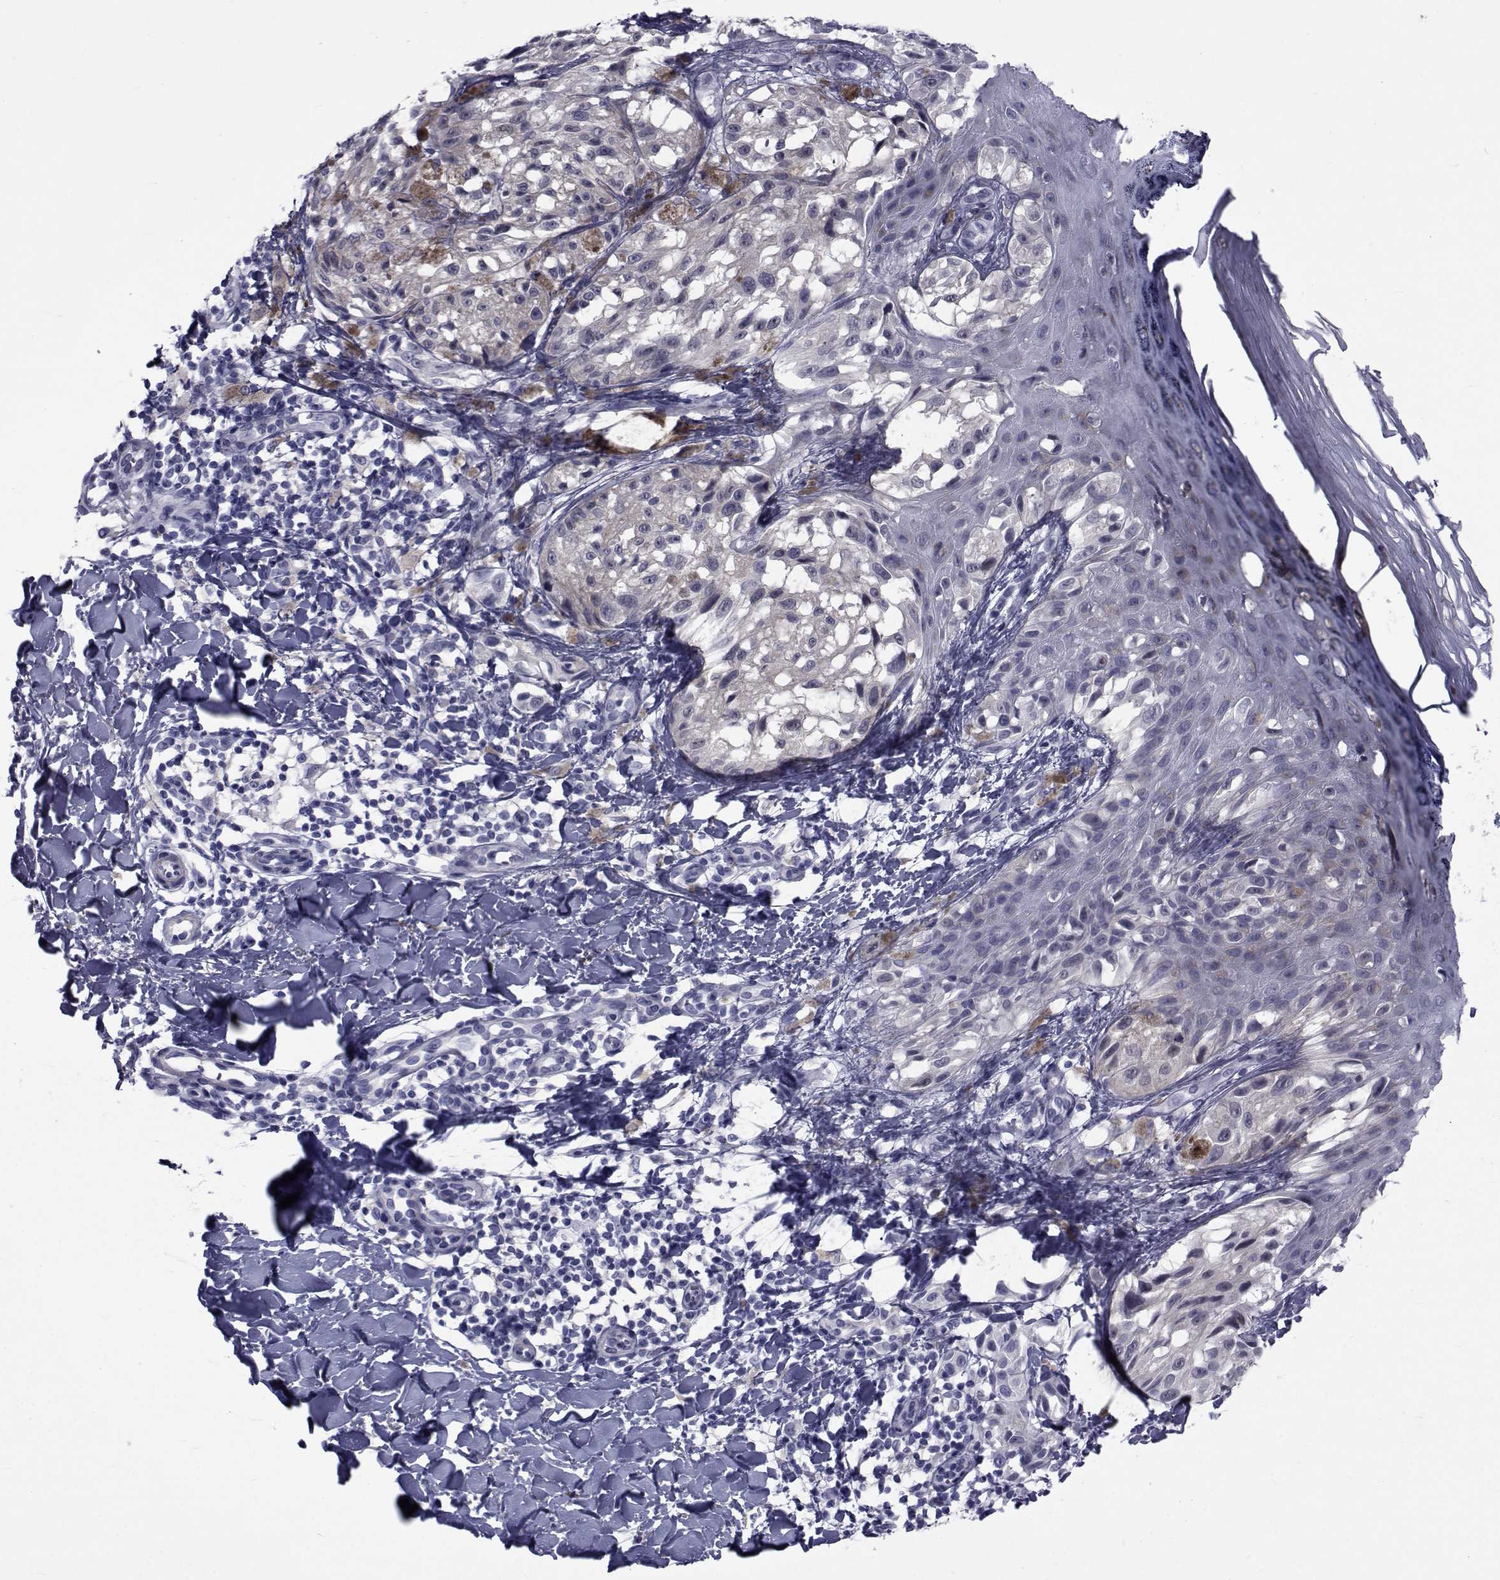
{"staining": {"intensity": "negative", "quantity": "none", "location": "none"}, "tissue": "melanoma", "cell_type": "Tumor cells", "image_type": "cancer", "snomed": [{"axis": "morphology", "description": "Malignant melanoma, NOS"}, {"axis": "topography", "description": "Skin"}], "caption": "The micrograph displays no staining of tumor cells in malignant melanoma.", "gene": "GKAP1", "patient": {"sex": "male", "age": 36}}